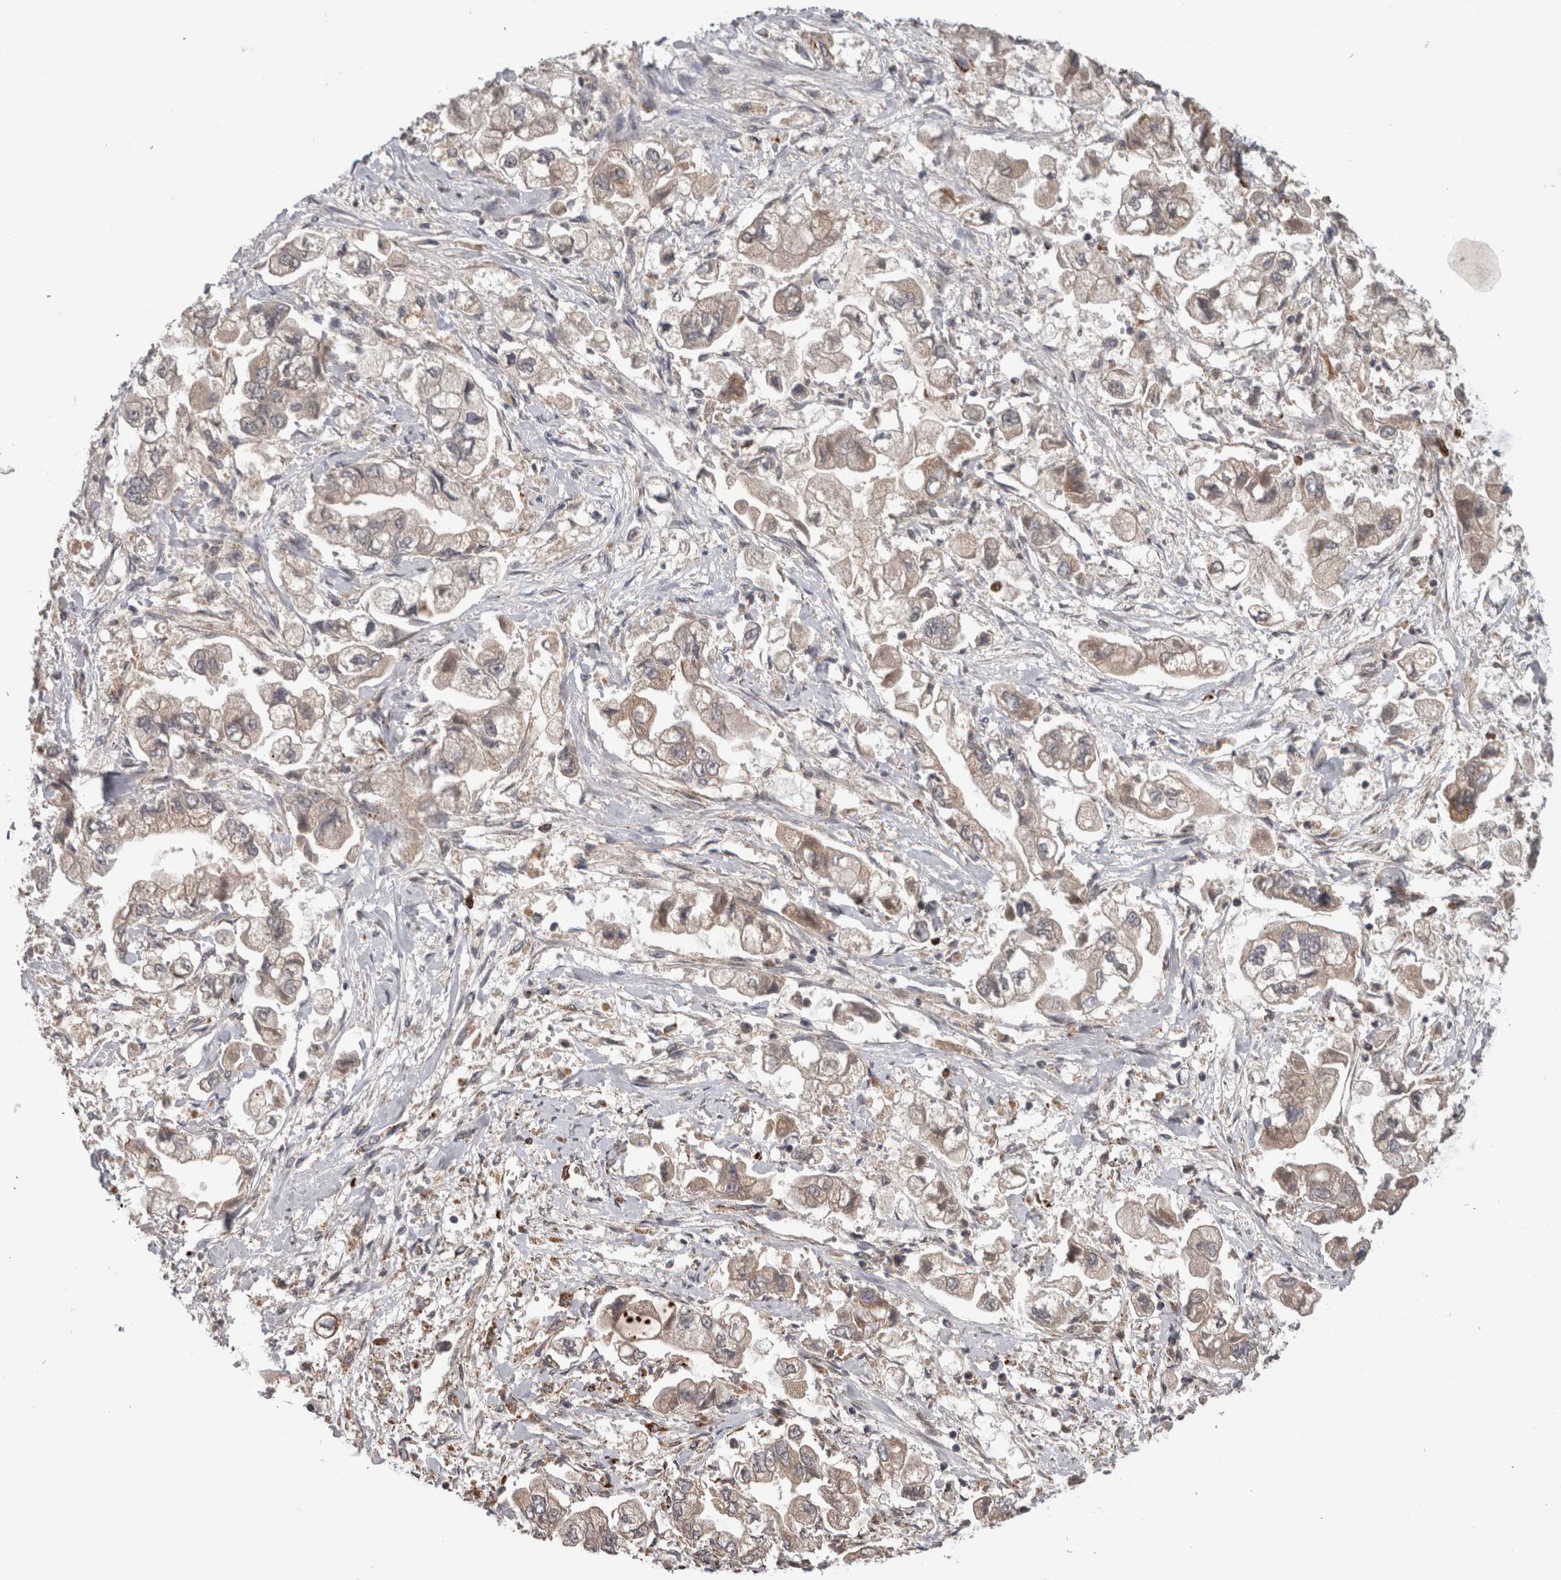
{"staining": {"intensity": "weak", "quantity": ">75%", "location": "cytoplasmic/membranous"}, "tissue": "stomach cancer", "cell_type": "Tumor cells", "image_type": "cancer", "snomed": [{"axis": "morphology", "description": "Normal tissue, NOS"}, {"axis": "morphology", "description": "Adenocarcinoma, NOS"}, {"axis": "topography", "description": "Stomach"}], "caption": "Immunohistochemistry (IHC) (DAB (3,3'-diaminobenzidine)) staining of human stomach cancer shows weak cytoplasmic/membranous protein expression in approximately >75% of tumor cells.", "gene": "CTSZ", "patient": {"sex": "male", "age": 62}}